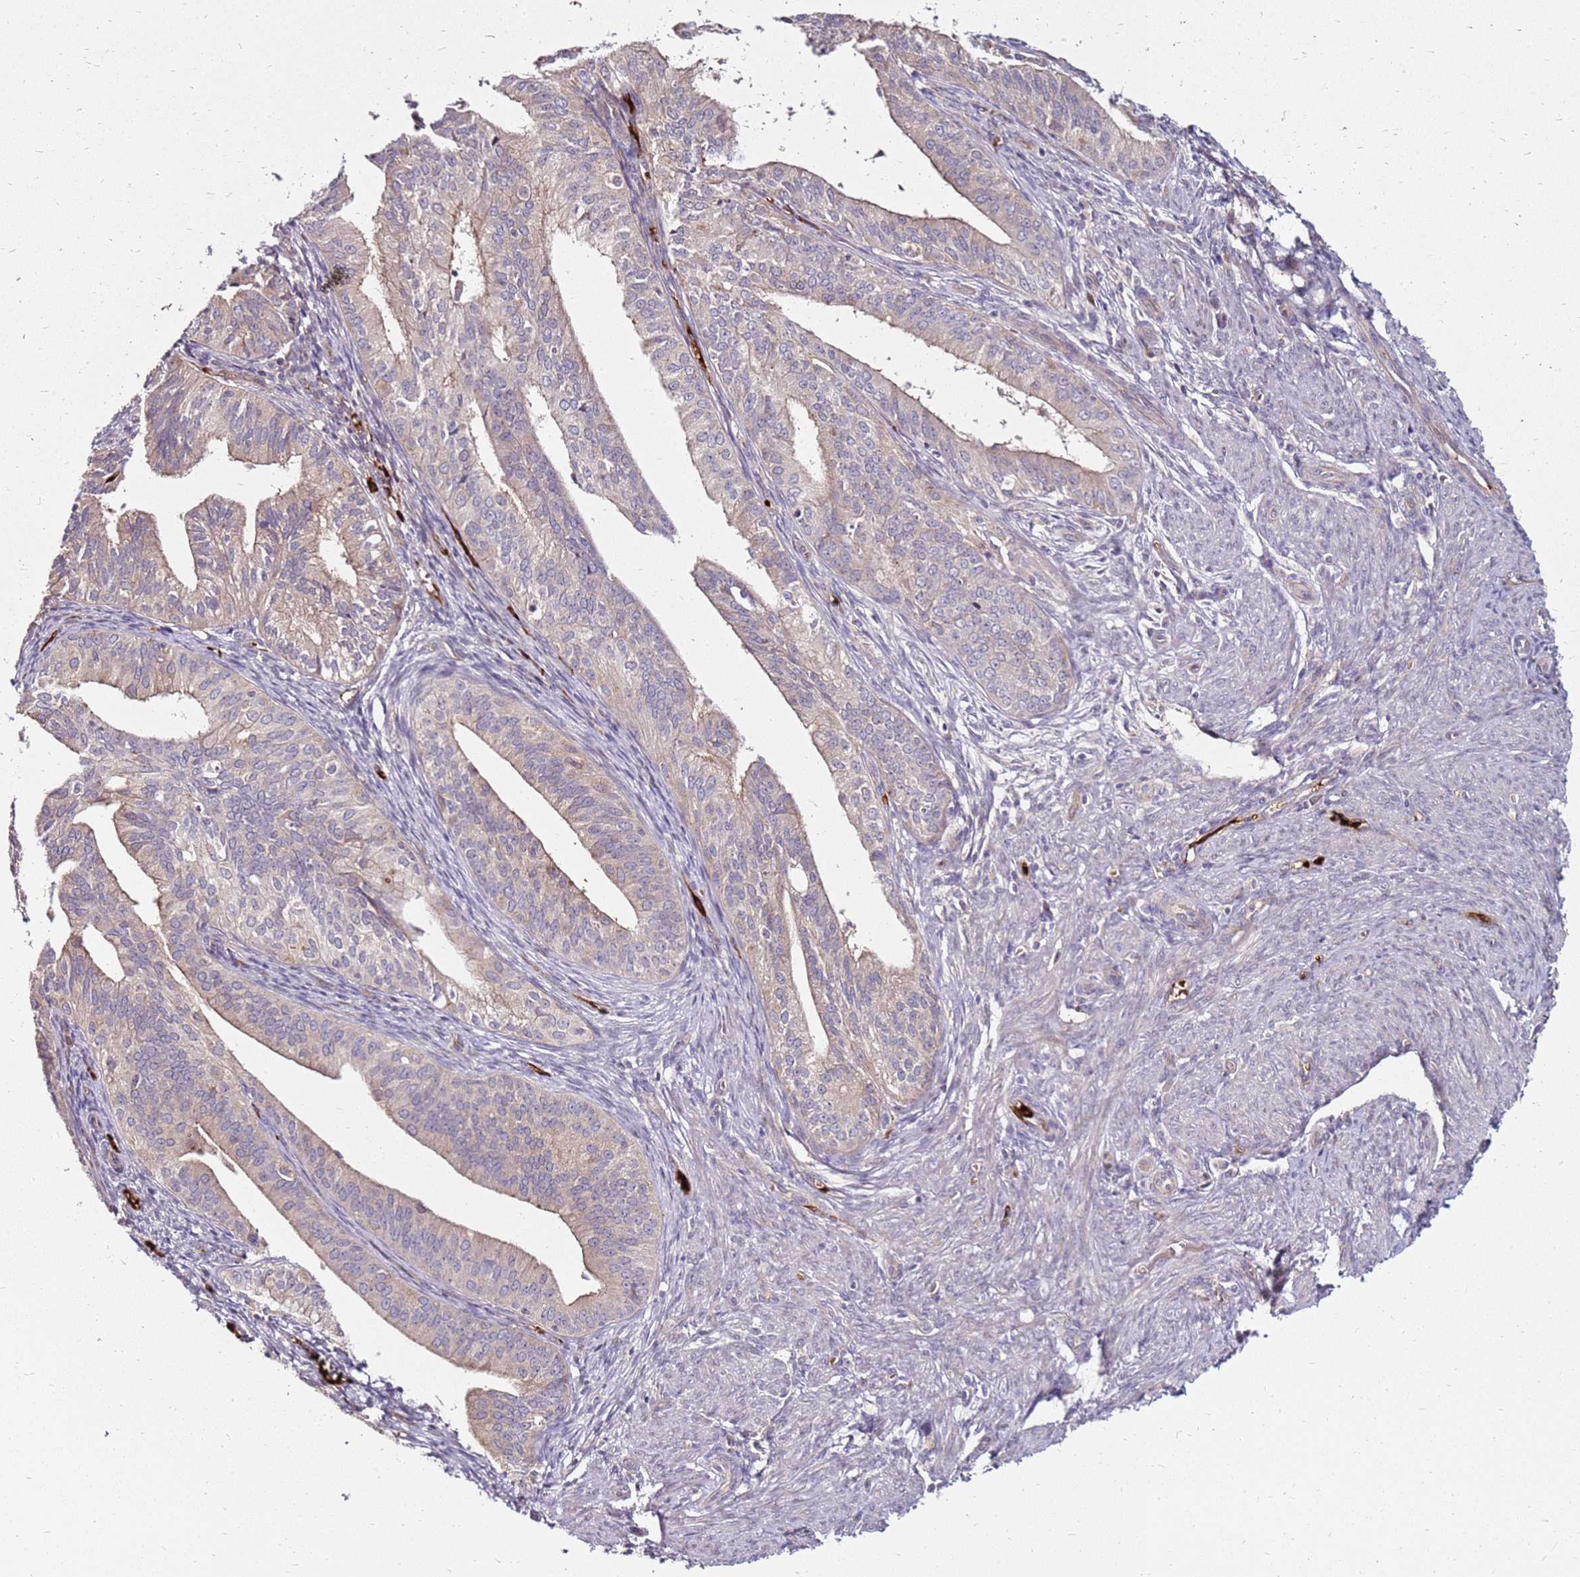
{"staining": {"intensity": "negative", "quantity": "none", "location": "none"}, "tissue": "endometrial cancer", "cell_type": "Tumor cells", "image_type": "cancer", "snomed": [{"axis": "morphology", "description": "Adenocarcinoma, NOS"}, {"axis": "topography", "description": "Endometrium"}], "caption": "This histopathology image is of endometrial cancer stained with immunohistochemistry to label a protein in brown with the nuclei are counter-stained blue. There is no staining in tumor cells.", "gene": "RNF11", "patient": {"sex": "female", "age": 50}}